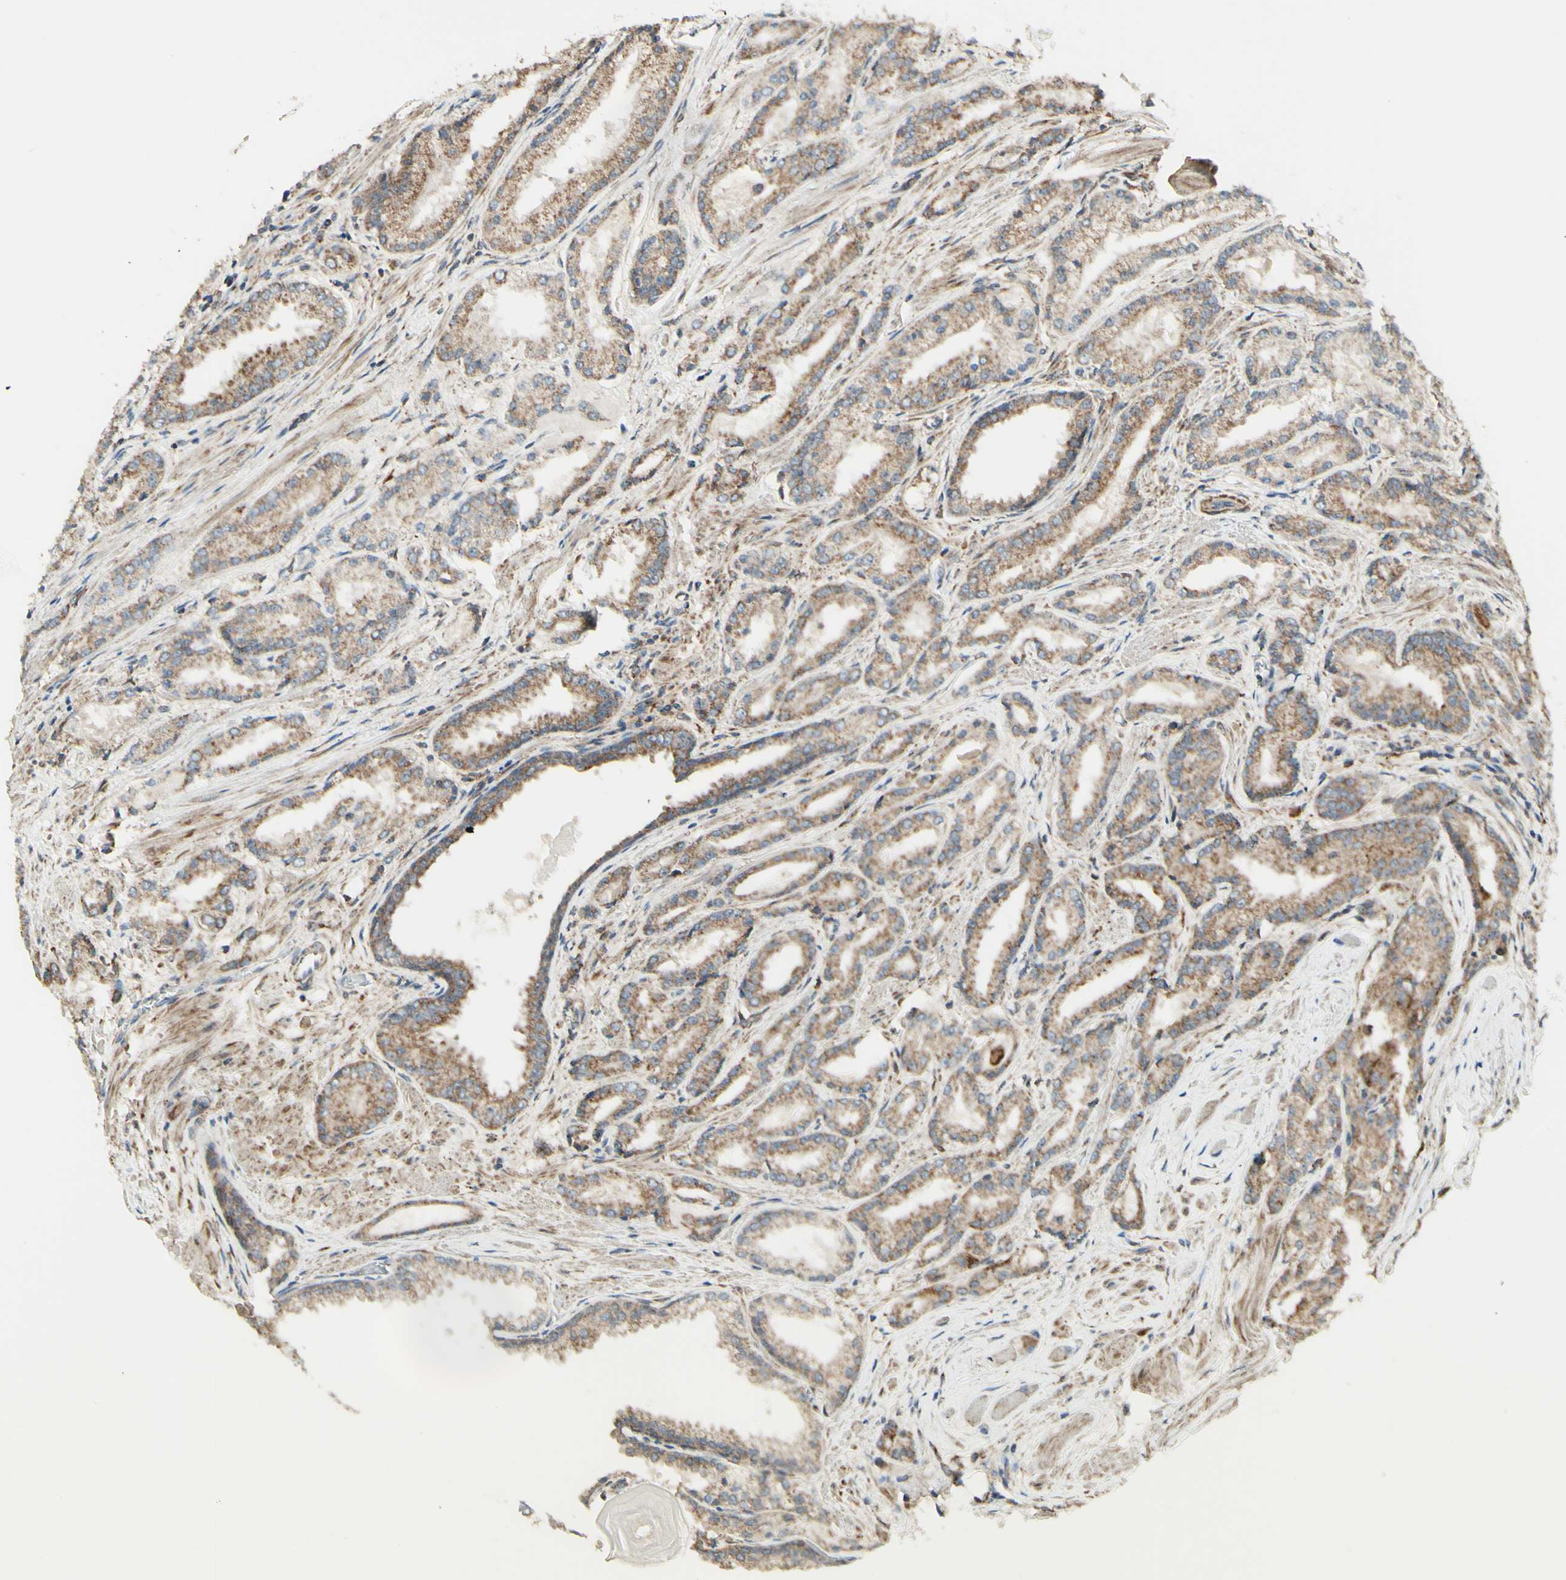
{"staining": {"intensity": "weak", "quantity": ">75%", "location": "cytoplasmic/membranous"}, "tissue": "prostate cancer", "cell_type": "Tumor cells", "image_type": "cancer", "snomed": [{"axis": "morphology", "description": "Adenocarcinoma, Low grade"}, {"axis": "topography", "description": "Prostate"}], "caption": "An image of human low-grade adenocarcinoma (prostate) stained for a protein shows weak cytoplasmic/membranous brown staining in tumor cells.", "gene": "DHRS3", "patient": {"sex": "male", "age": 59}}